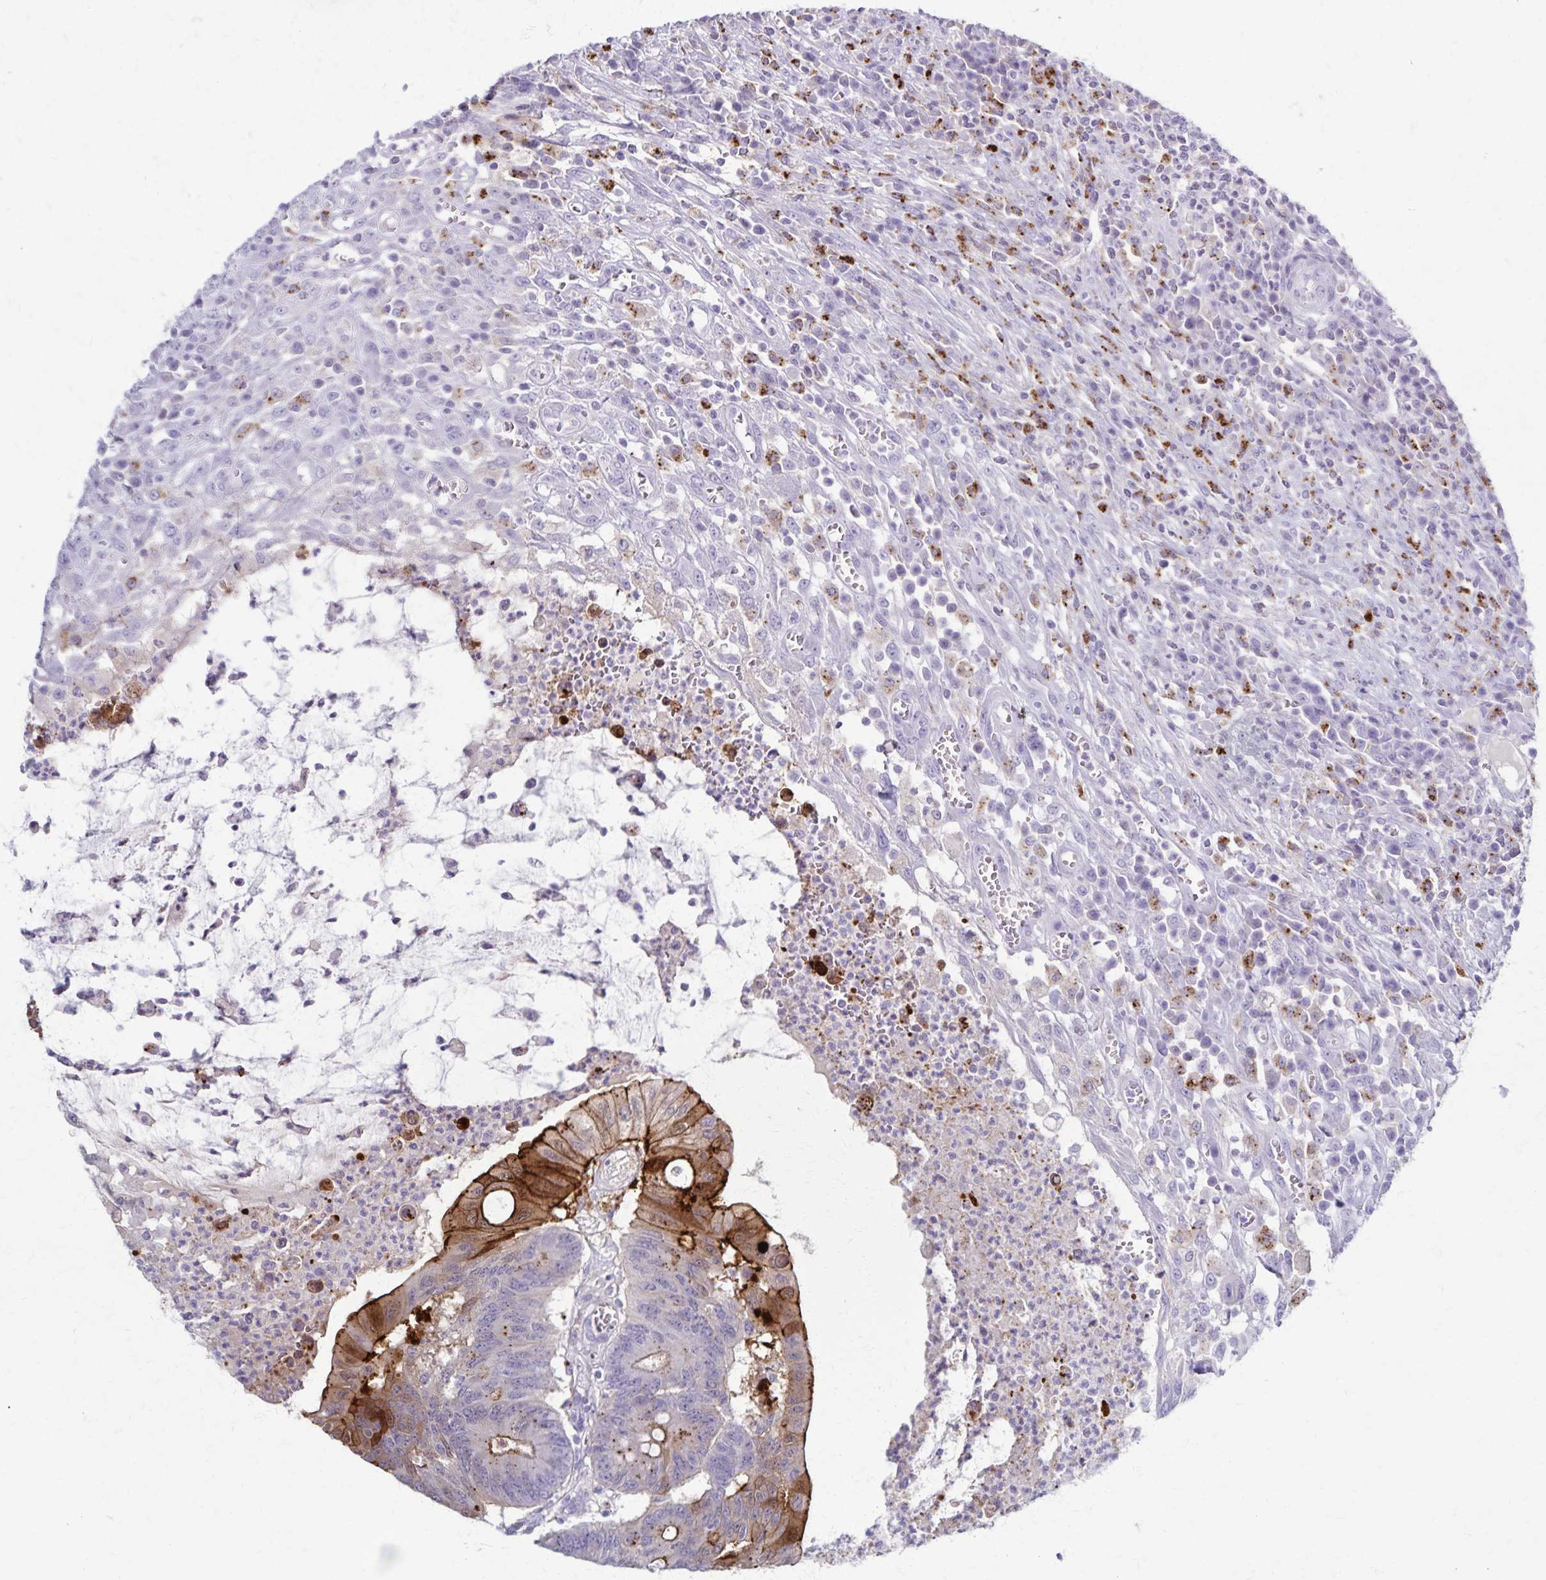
{"staining": {"intensity": "strong", "quantity": "25%-75%", "location": "cytoplasmic/membranous"}, "tissue": "colorectal cancer", "cell_type": "Tumor cells", "image_type": "cancer", "snomed": [{"axis": "morphology", "description": "Adenocarcinoma, NOS"}, {"axis": "topography", "description": "Colon"}], "caption": "Colorectal adenocarcinoma was stained to show a protein in brown. There is high levels of strong cytoplasmic/membranous staining in approximately 25%-75% of tumor cells. (DAB = brown stain, brightfield microscopy at high magnification).", "gene": "TMEM60", "patient": {"sex": "male", "age": 65}}